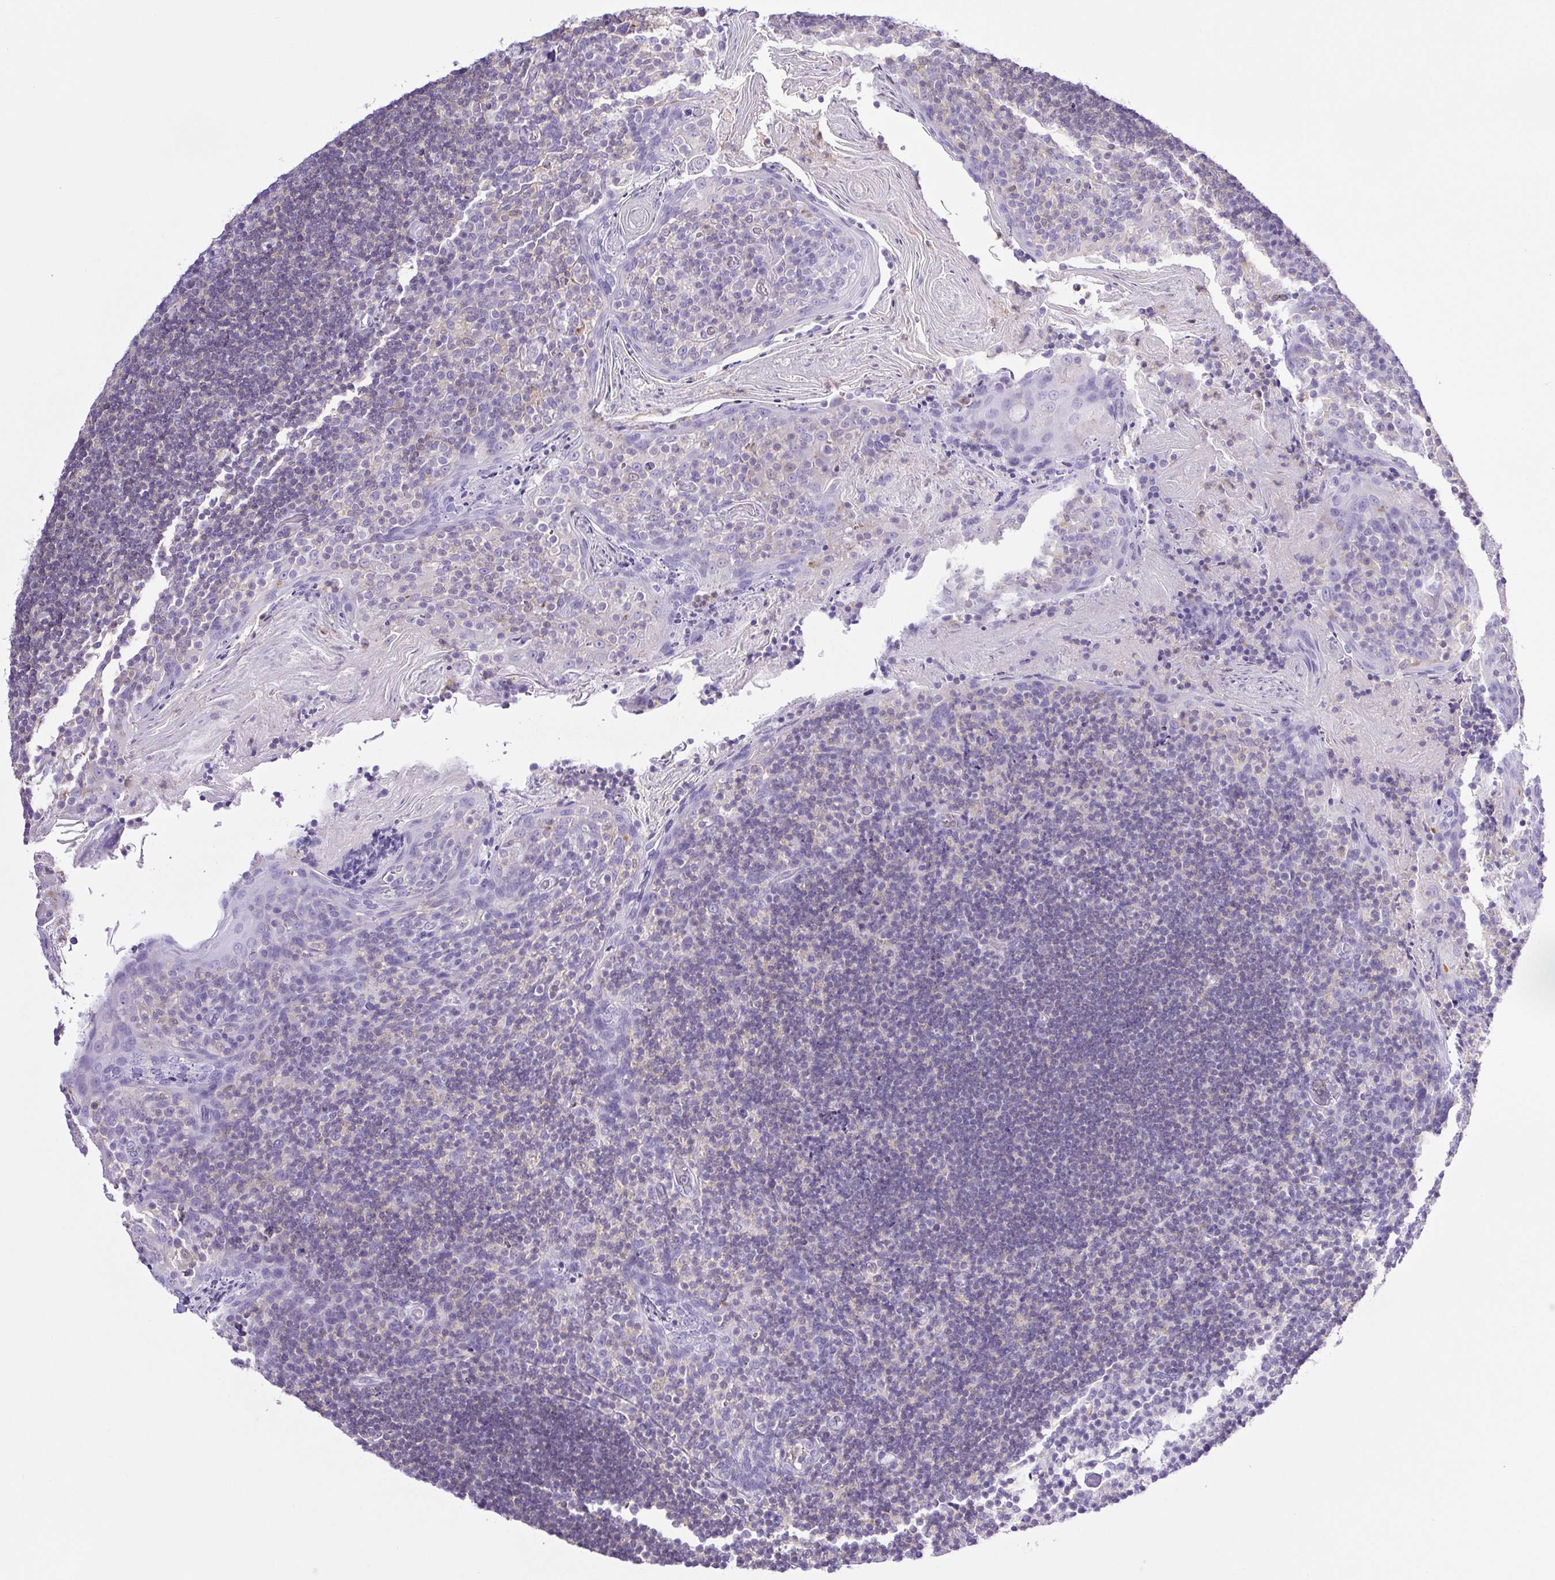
{"staining": {"intensity": "negative", "quantity": "none", "location": "none"}, "tissue": "tonsil", "cell_type": "Germinal center cells", "image_type": "normal", "snomed": [{"axis": "morphology", "description": "Normal tissue, NOS"}, {"axis": "topography", "description": "Tonsil"}], "caption": "This is a image of immunohistochemistry staining of normal tonsil, which shows no positivity in germinal center cells. (Brightfield microscopy of DAB immunohistochemistry at high magnification).", "gene": "SYNPR", "patient": {"sex": "female", "age": 10}}